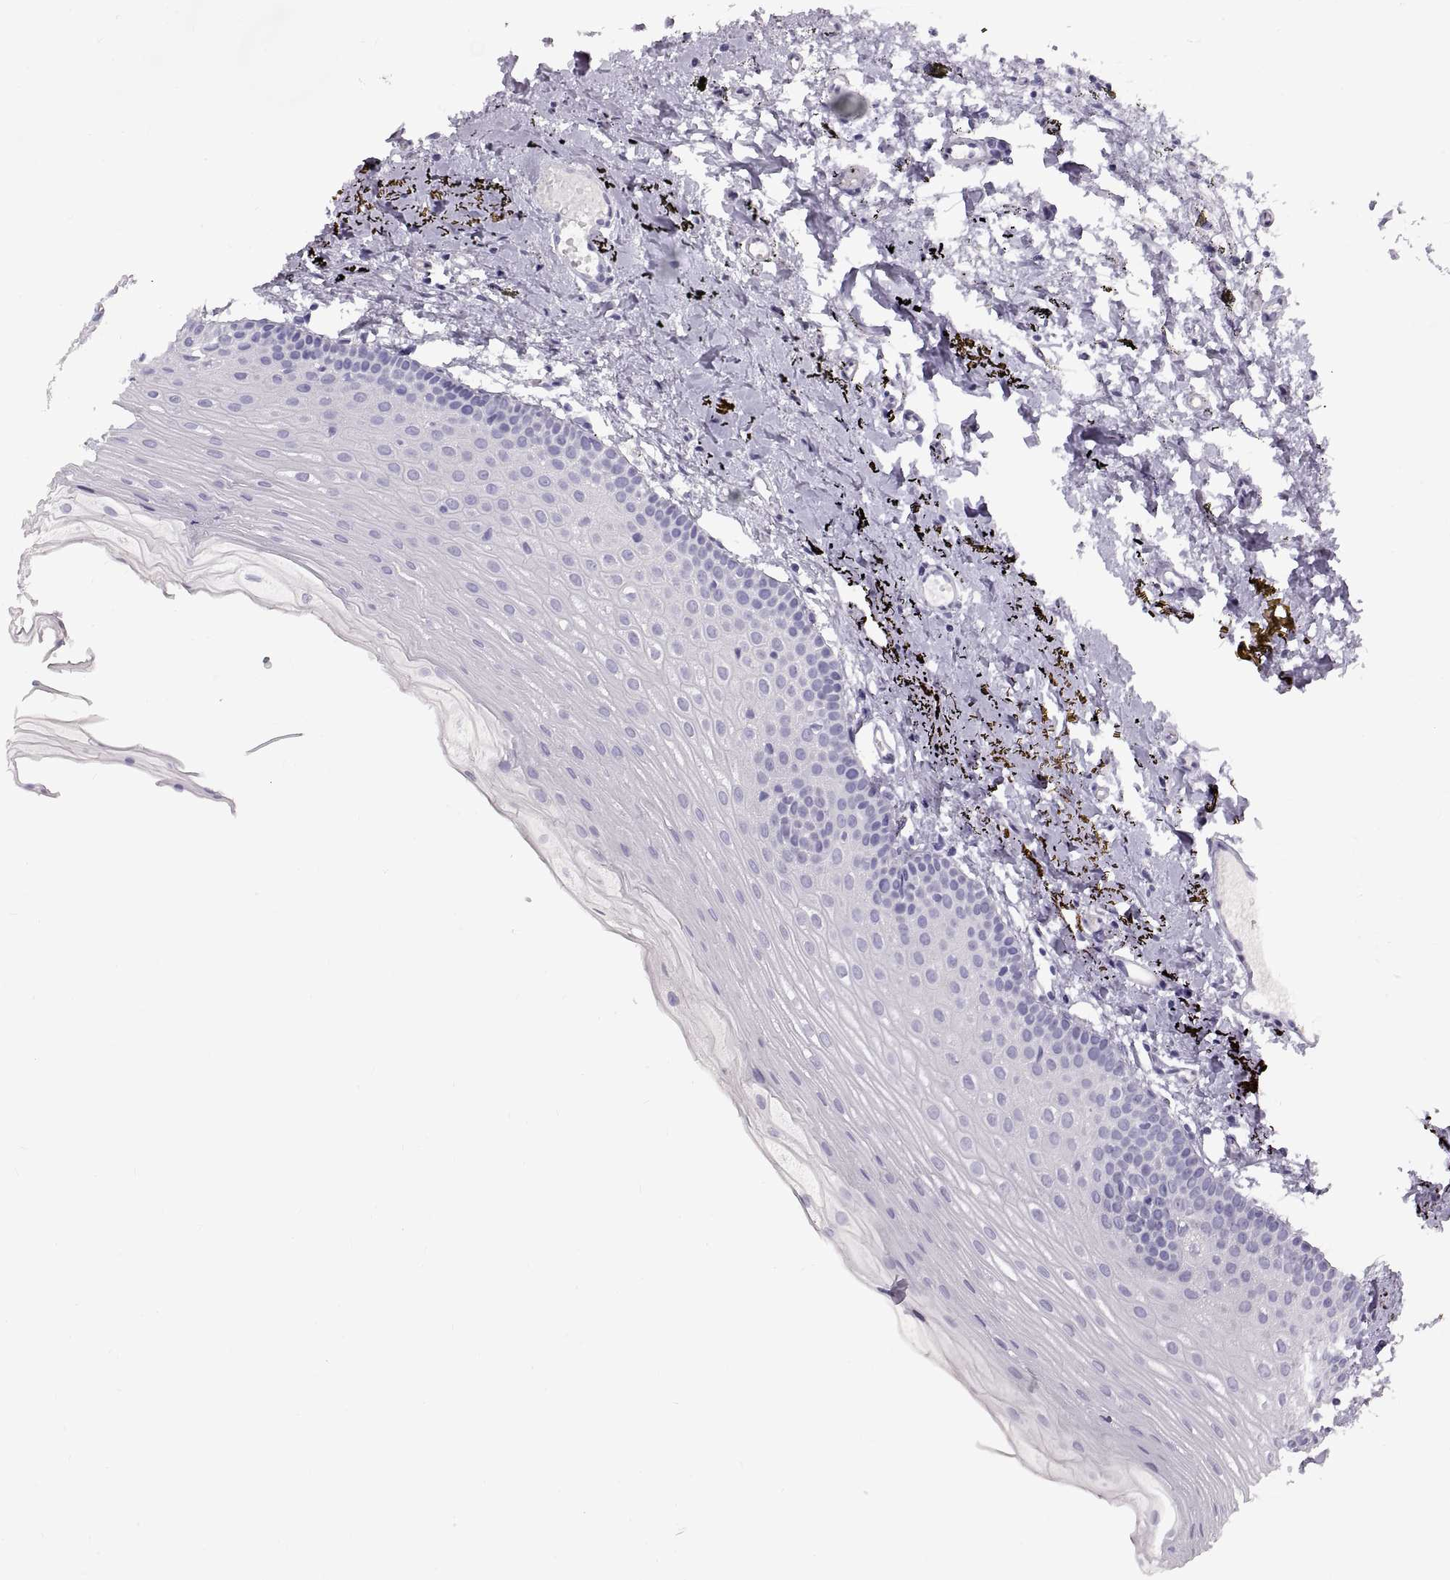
{"staining": {"intensity": "negative", "quantity": "none", "location": "none"}, "tissue": "oral mucosa", "cell_type": "Squamous epithelial cells", "image_type": "normal", "snomed": [{"axis": "morphology", "description": "Normal tissue, NOS"}, {"axis": "topography", "description": "Oral tissue"}], "caption": "Immunohistochemical staining of unremarkable human oral mucosa demonstrates no significant staining in squamous epithelial cells.", "gene": "WFDC8", "patient": {"sex": "female", "age": 57}}